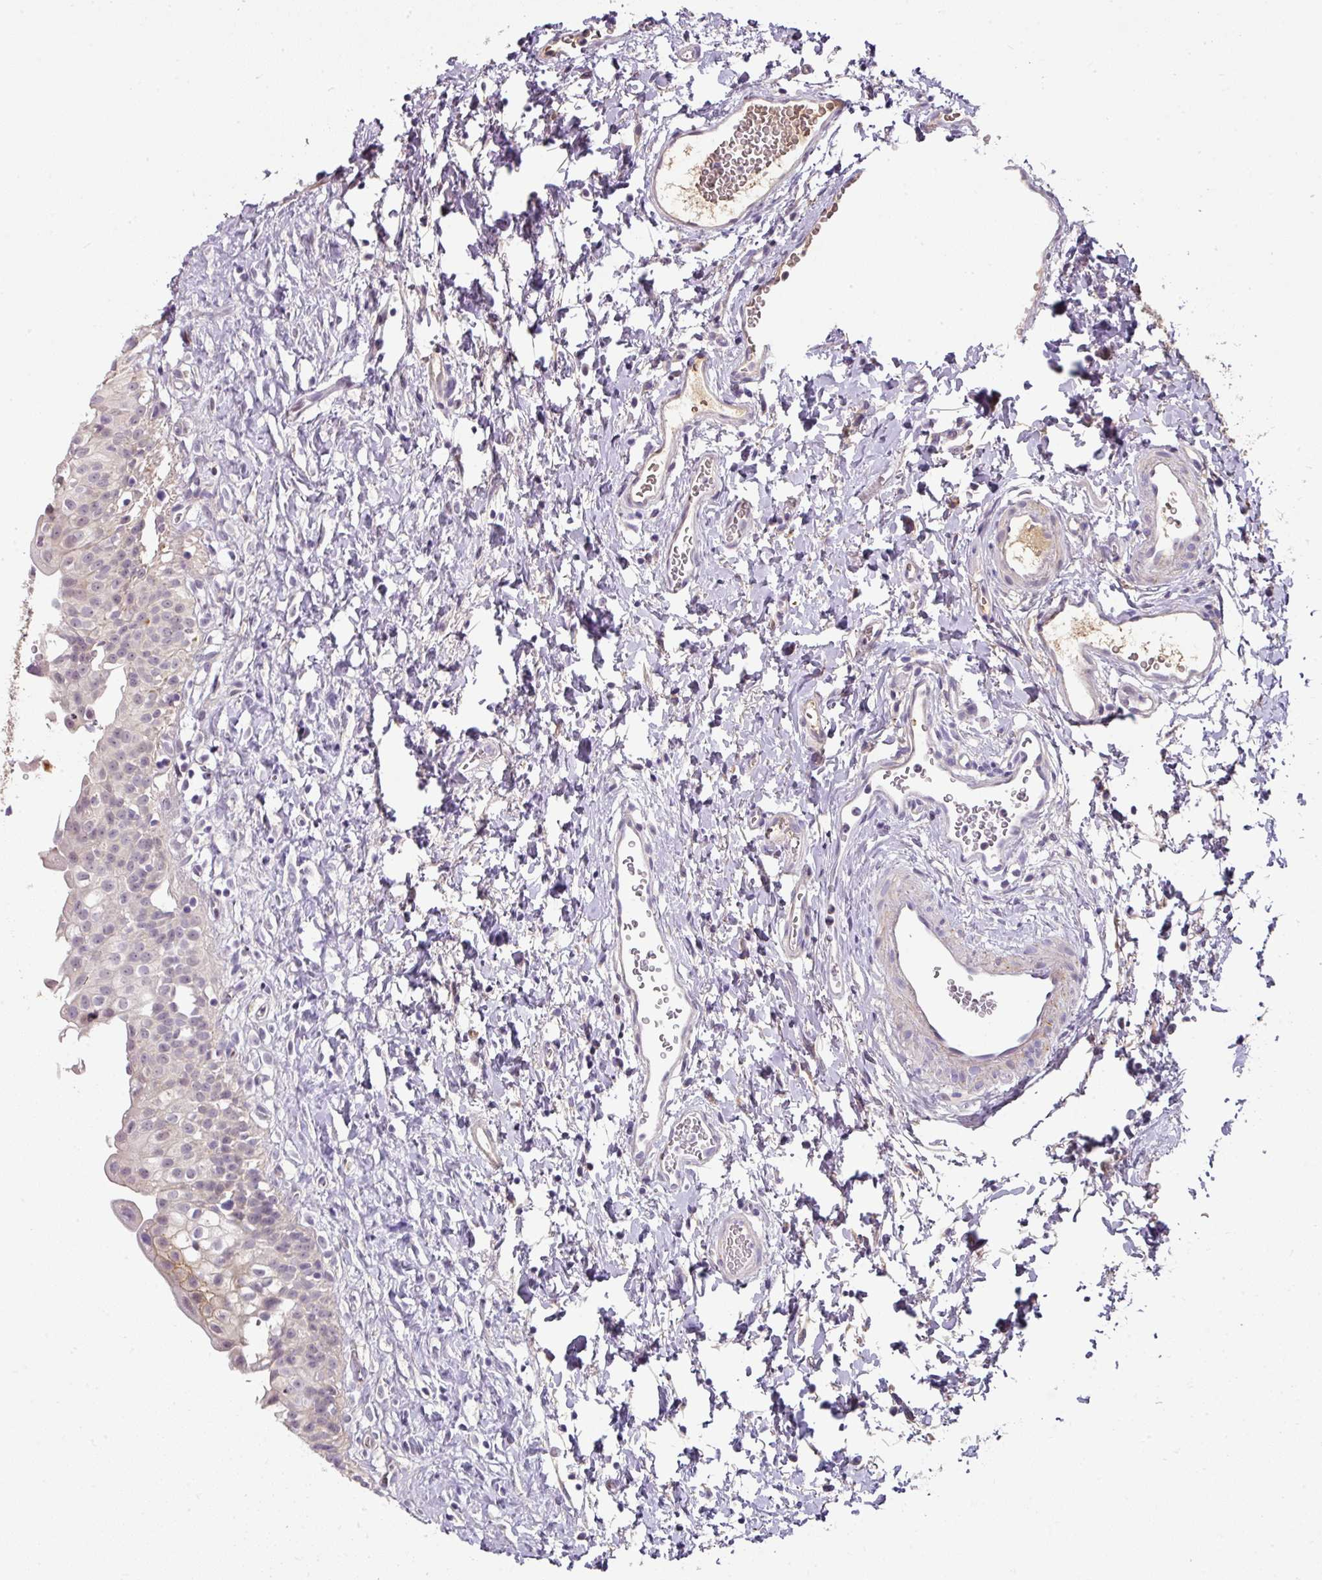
{"staining": {"intensity": "negative", "quantity": "none", "location": "none"}, "tissue": "urinary bladder", "cell_type": "Urothelial cells", "image_type": "normal", "snomed": [{"axis": "morphology", "description": "Normal tissue, NOS"}, {"axis": "topography", "description": "Urinary bladder"}], "caption": "IHC micrograph of unremarkable urinary bladder: urinary bladder stained with DAB shows no significant protein staining in urothelial cells. (Brightfield microscopy of DAB immunohistochemistry (IHC) at high magnification).", "gene": "CCZ1B", "patient": {"sex": "male", "age": 51}}